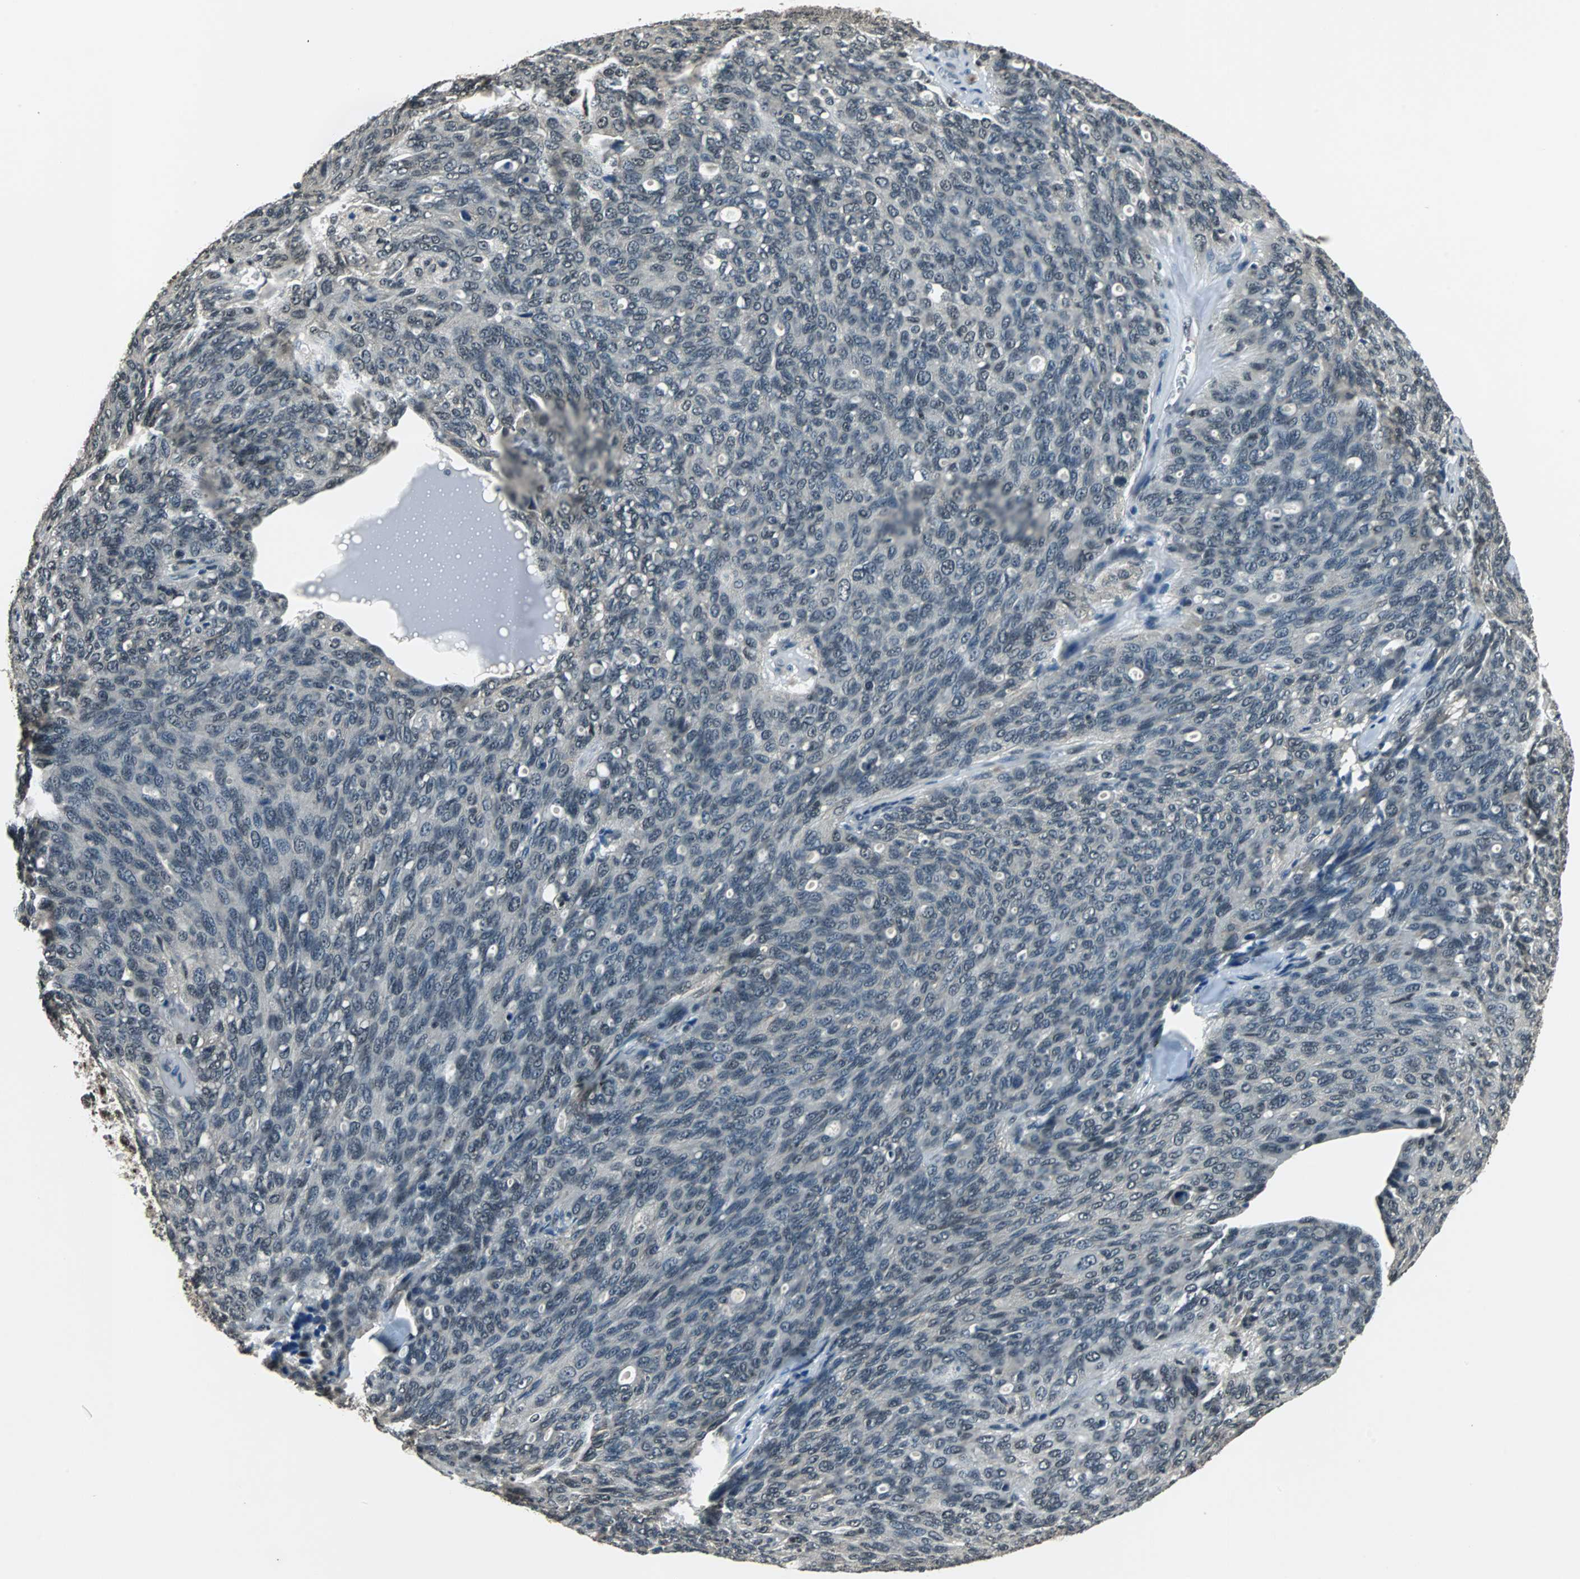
{"staining": {"intensity": "weak", "quantity": "25%-75%", "location": "cytoplasmic/membranous,nuclear"}, "tissue": "ovarian cancer", "cell_type": "Tumor cells", "image_type": "cancer", "snomed": [{"axis": "morphology", "description": "Carcinoma, endometroid"}, {"axis": "topography", "description": "Ovary"}], "caption": "Protein staining of ovarian endometroid carcinoma tissue demonstrates weak cytoplasmic/membranous and nuclear positivity in about 25%-75% of tumor cells. Immunohistochemistry (ihc) stains the protein in brown and the nuclei are stained blue.", "gene": "RBM14", "patient": {"sex": "female", "age": 60}}